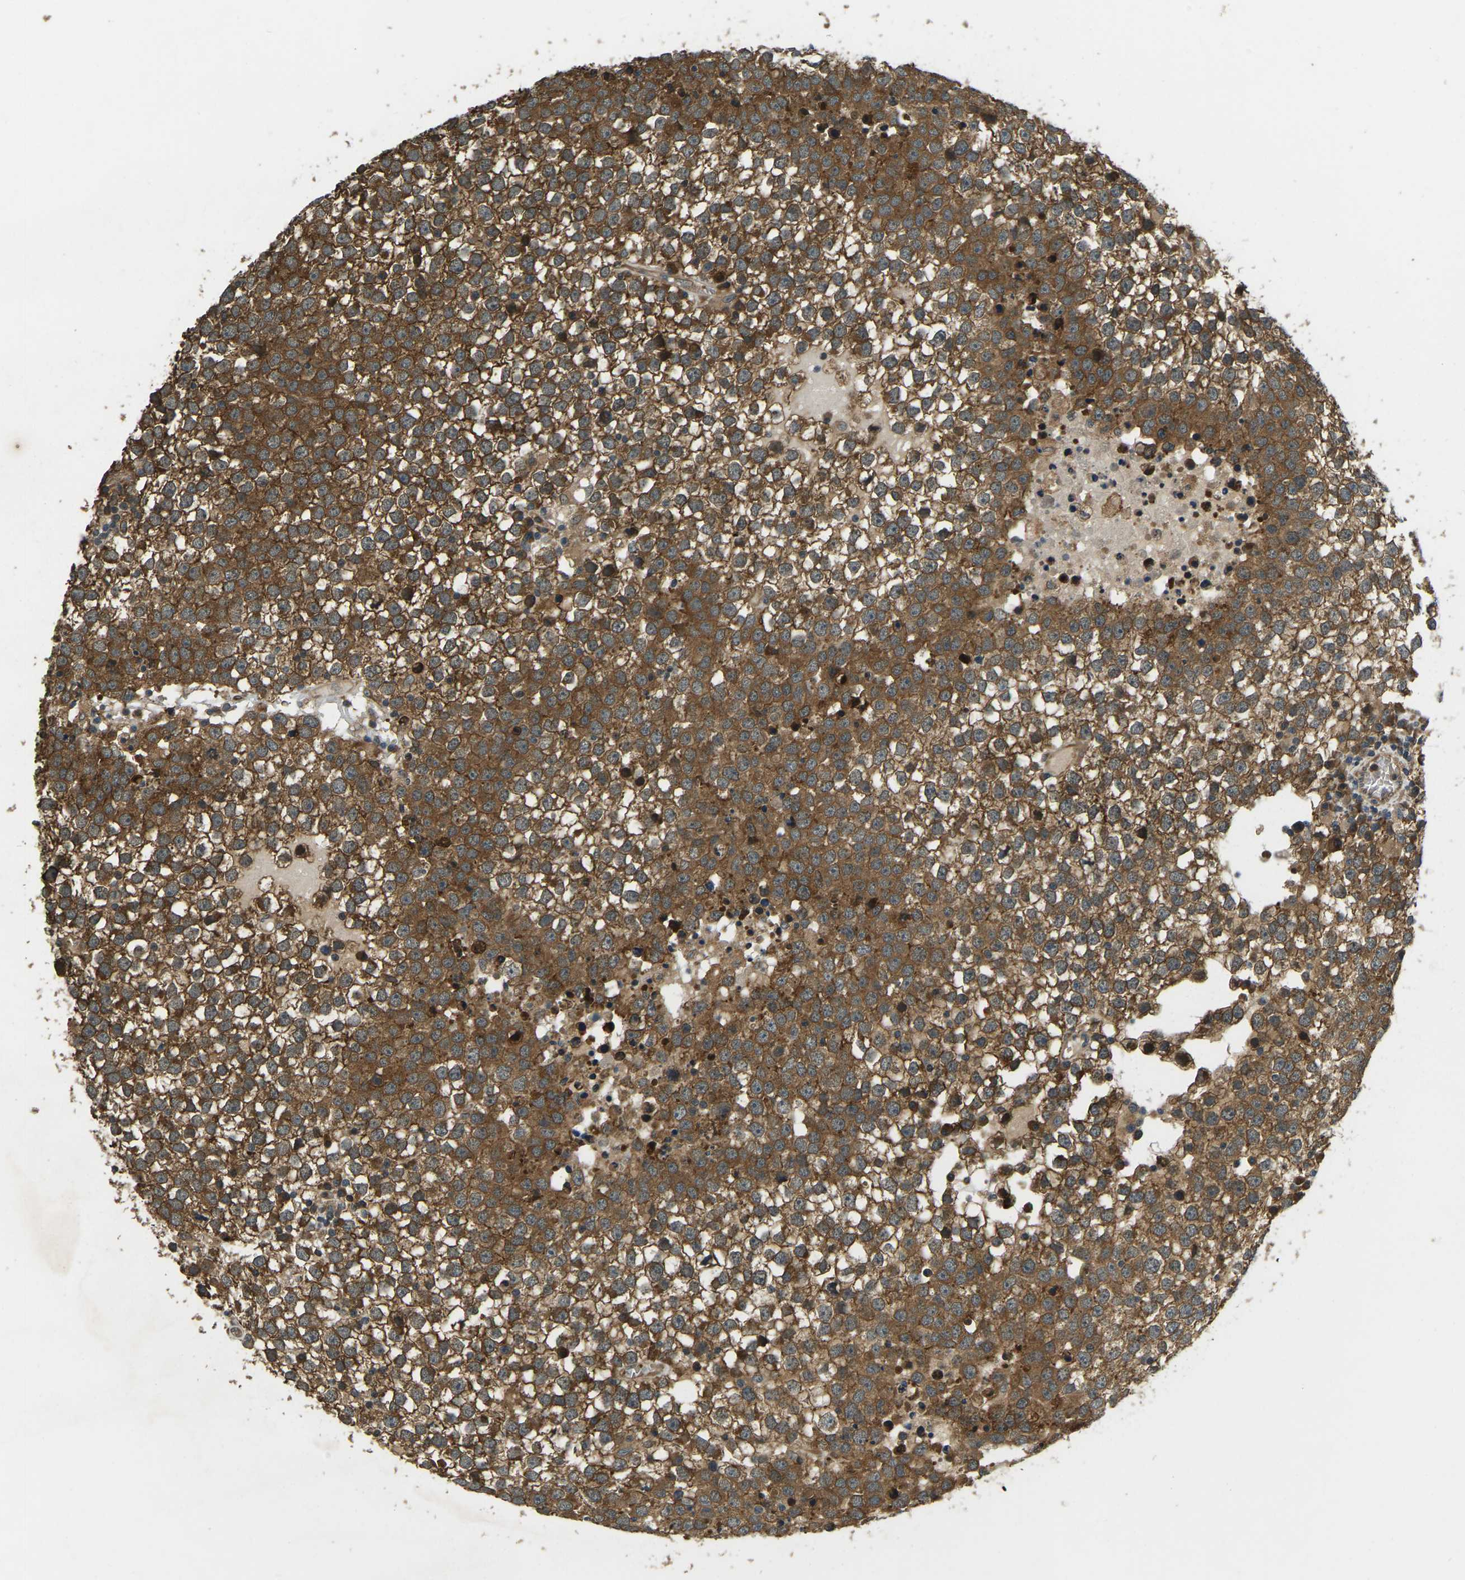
{"staining": {"intensity": "strong", "quantity": ">75%", "location": "cytoplasmic/membranous"}, "tissue": "testis cancer", "cell_type": "Tumor cells", "image_type": "cancer", "snomed": [{"axis": "morphology", "description": "Seminoma, NOS"}, {"axis": "topography", "description": "Testis"}], "caption": "IHC staining of testis seminoma, which displays high levels of strong cytoplasmic/membranous expression in about >75% of tumor cells indicating strong cytoplasmic/membranous protein expression. The staining was performed using DAB (3,3'-diaminobenzidine) (brown) for protein detection and nuclei were counterstained in hematoxylin (blue).", "gene": "ERGIC1", "patient": {"sex": "male", "age": 65}}